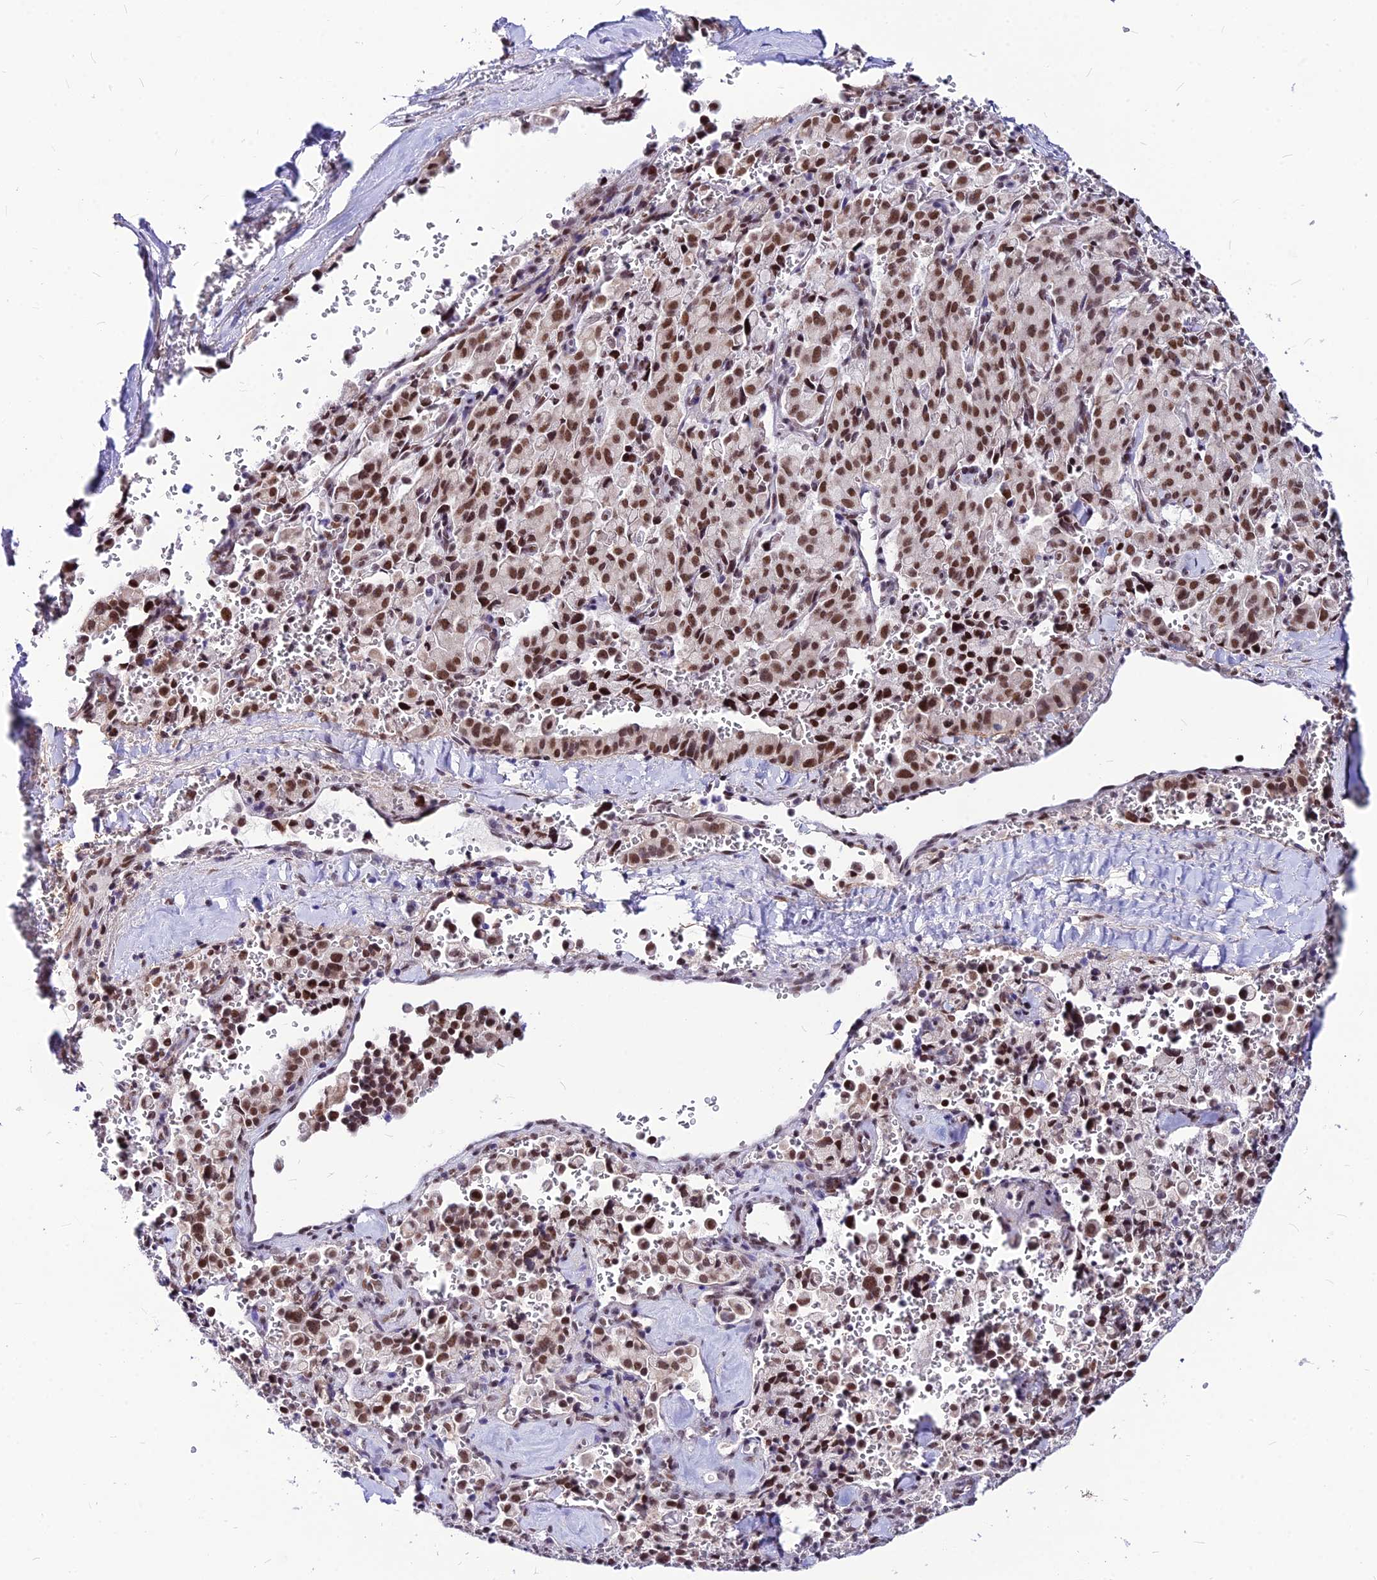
{"staining": {"intensity": "strong", "quantity": ">75%", "location": "nuclear"}, "tissue": "pancreatic cancer", "cell_type": "Tumor cells", "image_type": "cancer", "snomed": [{"axis": "morphology", "description": "Adenocarcinoma, NOS"}, {"axis": "topography", "description": "Pancreas"}], "caption": "Tumor cells display high levels of strong nuclear positivity in about >75% of cells in pancreatic cancer.", "gene": "KCTD13", "patient": {"sex": "male", "age": 65}}